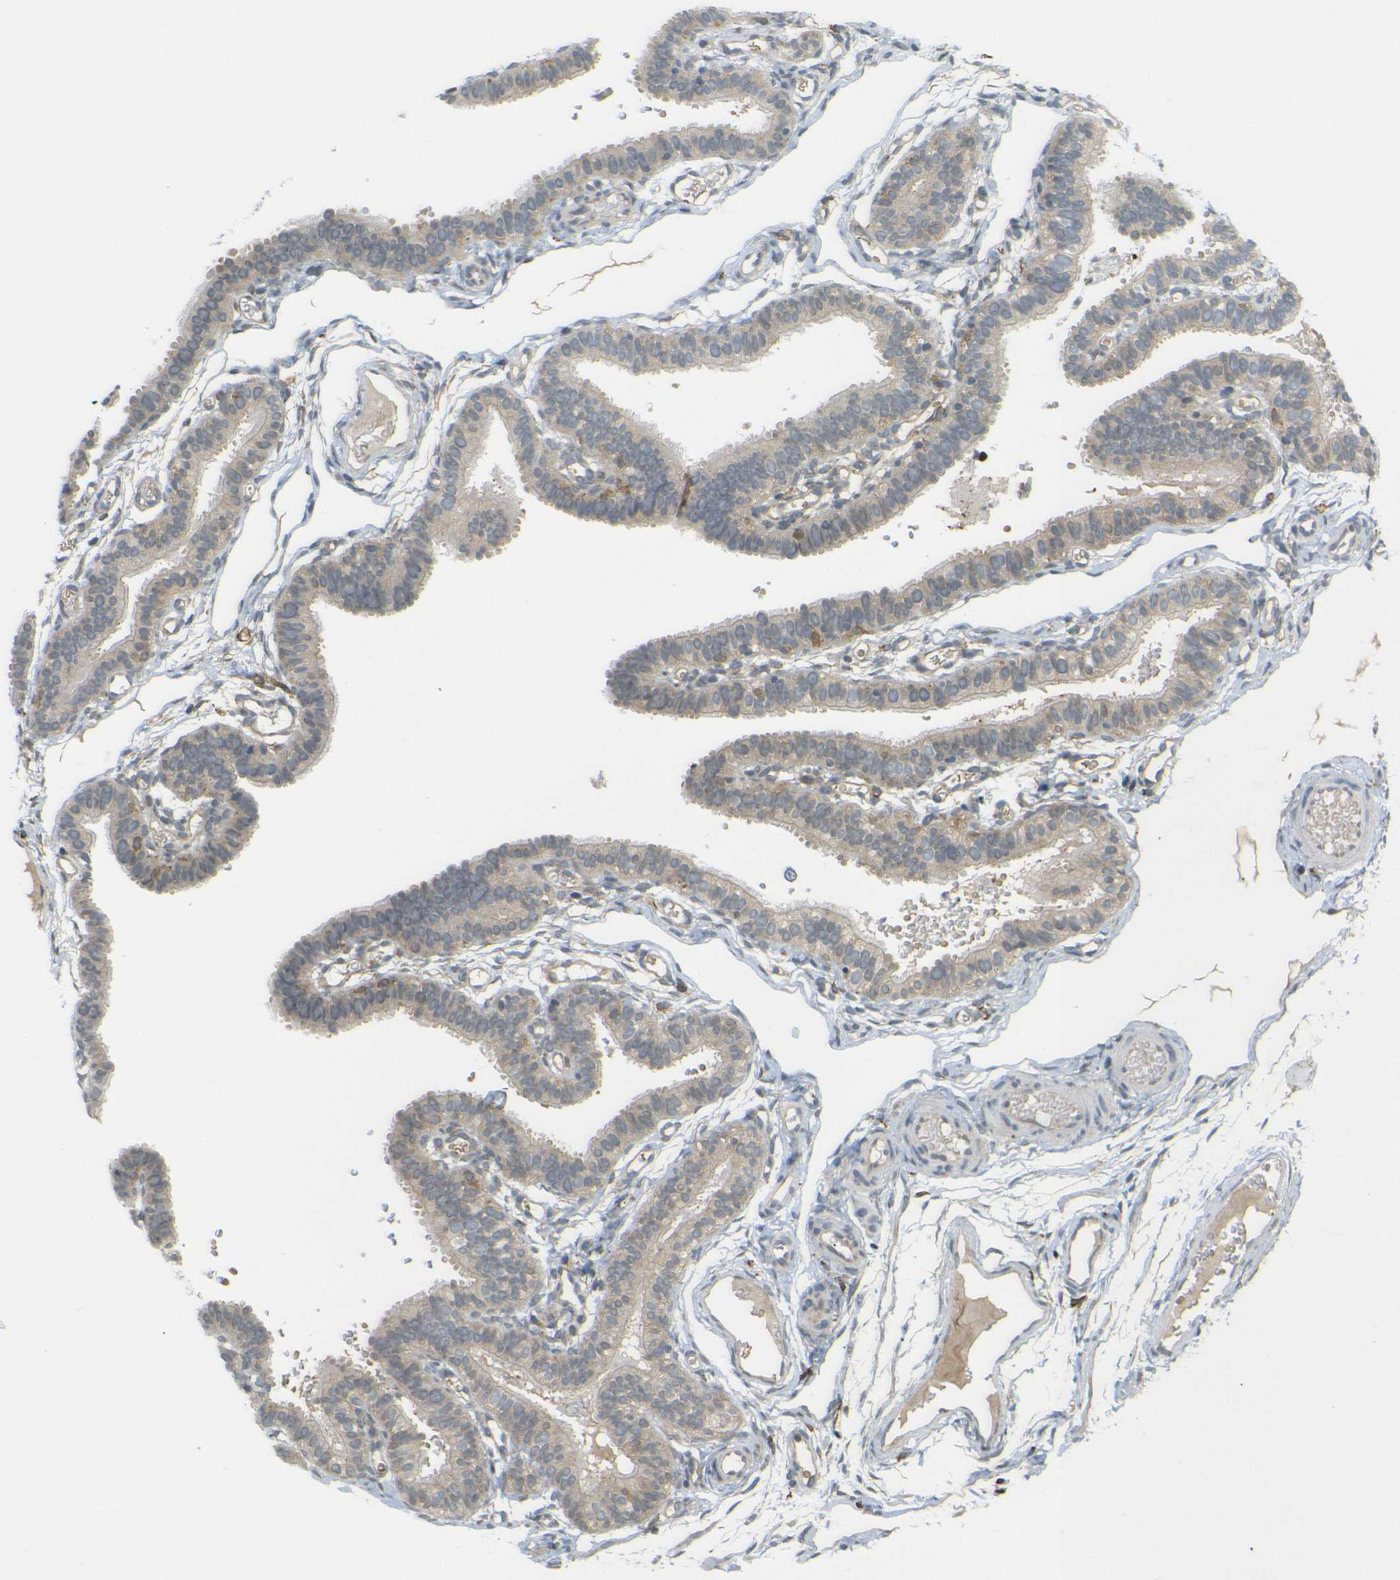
{"staining": {"intensity": "weak", "quantity": ">75%", "location": "cytoplasmic/membranous"}, "tissue": "fallopian tube", "cell_type": "Glandular cells", "image_type": "normal", "snomed": [{"axis": "morphology", "description": "Normal tissue, NOS"}, {"axis": "topography", "description": "Fallopian tube"}, {"axis": "topography", "description": "Placenta"}], "caption": "Protein analysis of normal fallopian tube exhibits weak cytoplasmic/membranous staining in about >75% of glandular cells.", "gene": "DAB2", "patient": {"sex": "female", "age": 34}}